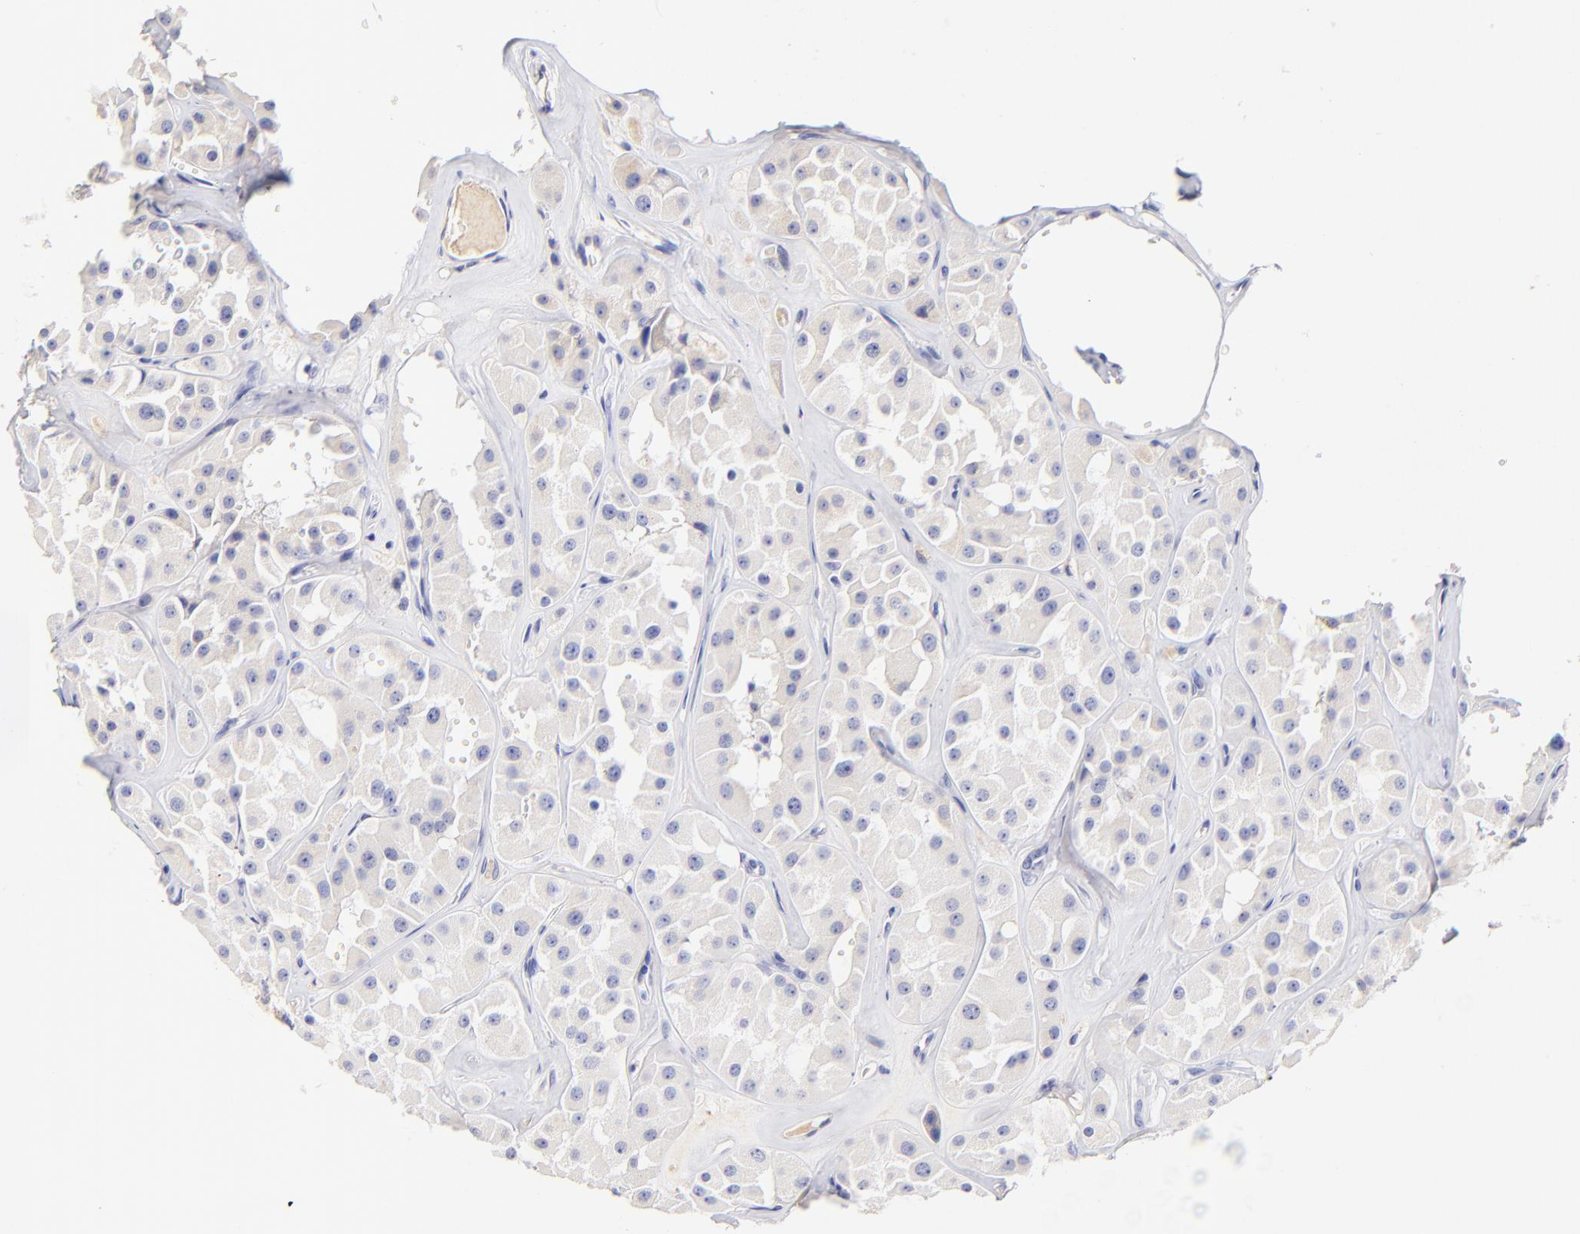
{"staining": {"intensity": "negative", "quantity": "none", "location": "none"}, "tissue": "renal cancer", "cell_type": "Tumor cells", "image_type": "cancer", "snomed": [{"axis": "morphology", "description": "Adenocarcinoma, uncertain malignant potential"}, {"axis": "topography", "description": "Kidney"}], "caption": "This is an IHC photomicrograph of renal cancer (adenocarcinoma,  uncertain malignant potential). There is no expression in tumor cells.", "gene": "ASB9", "patient": {"sex": "male", "age": 63}}